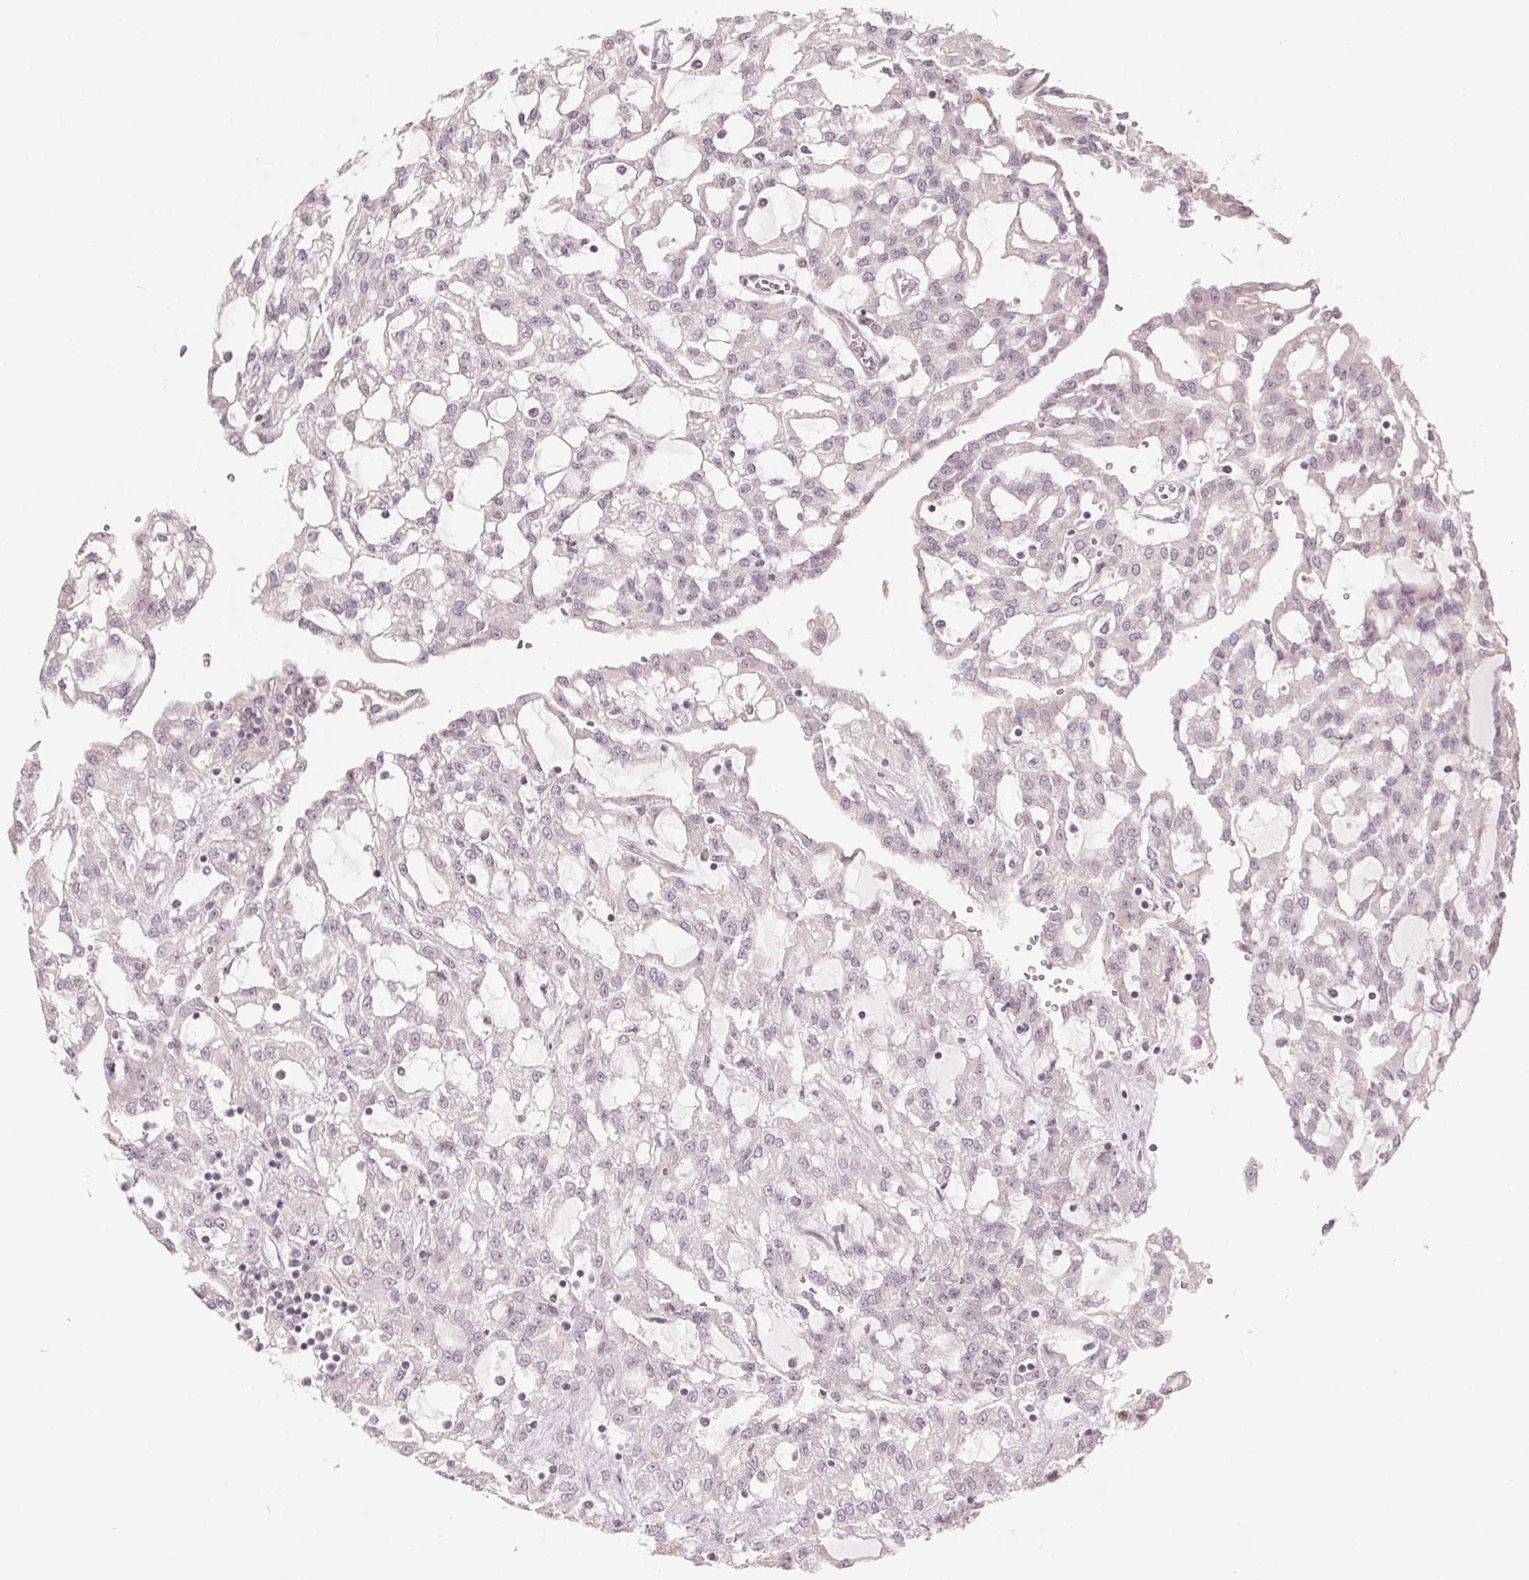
{"staining": {"intensity": "negative", "quantity": "none", "location": "none"}, "tissue": "renal cancer", "cell_type": "Tumor cells", "image_type": "cancer", "snomed": [{"axis": "morphology", "description": "Adenocarcinoma, NOS"}, {"axis": "topography", "description": "Kidney"}], "caption": "A high-resolution photomicrograph shows immunohistochemistry staining of renal cancer (adenocarcinoma), which exhibits no significant expression in tumor cells.", "gene": "TMED6", "patient": {"sex": "male", "age": 63}}